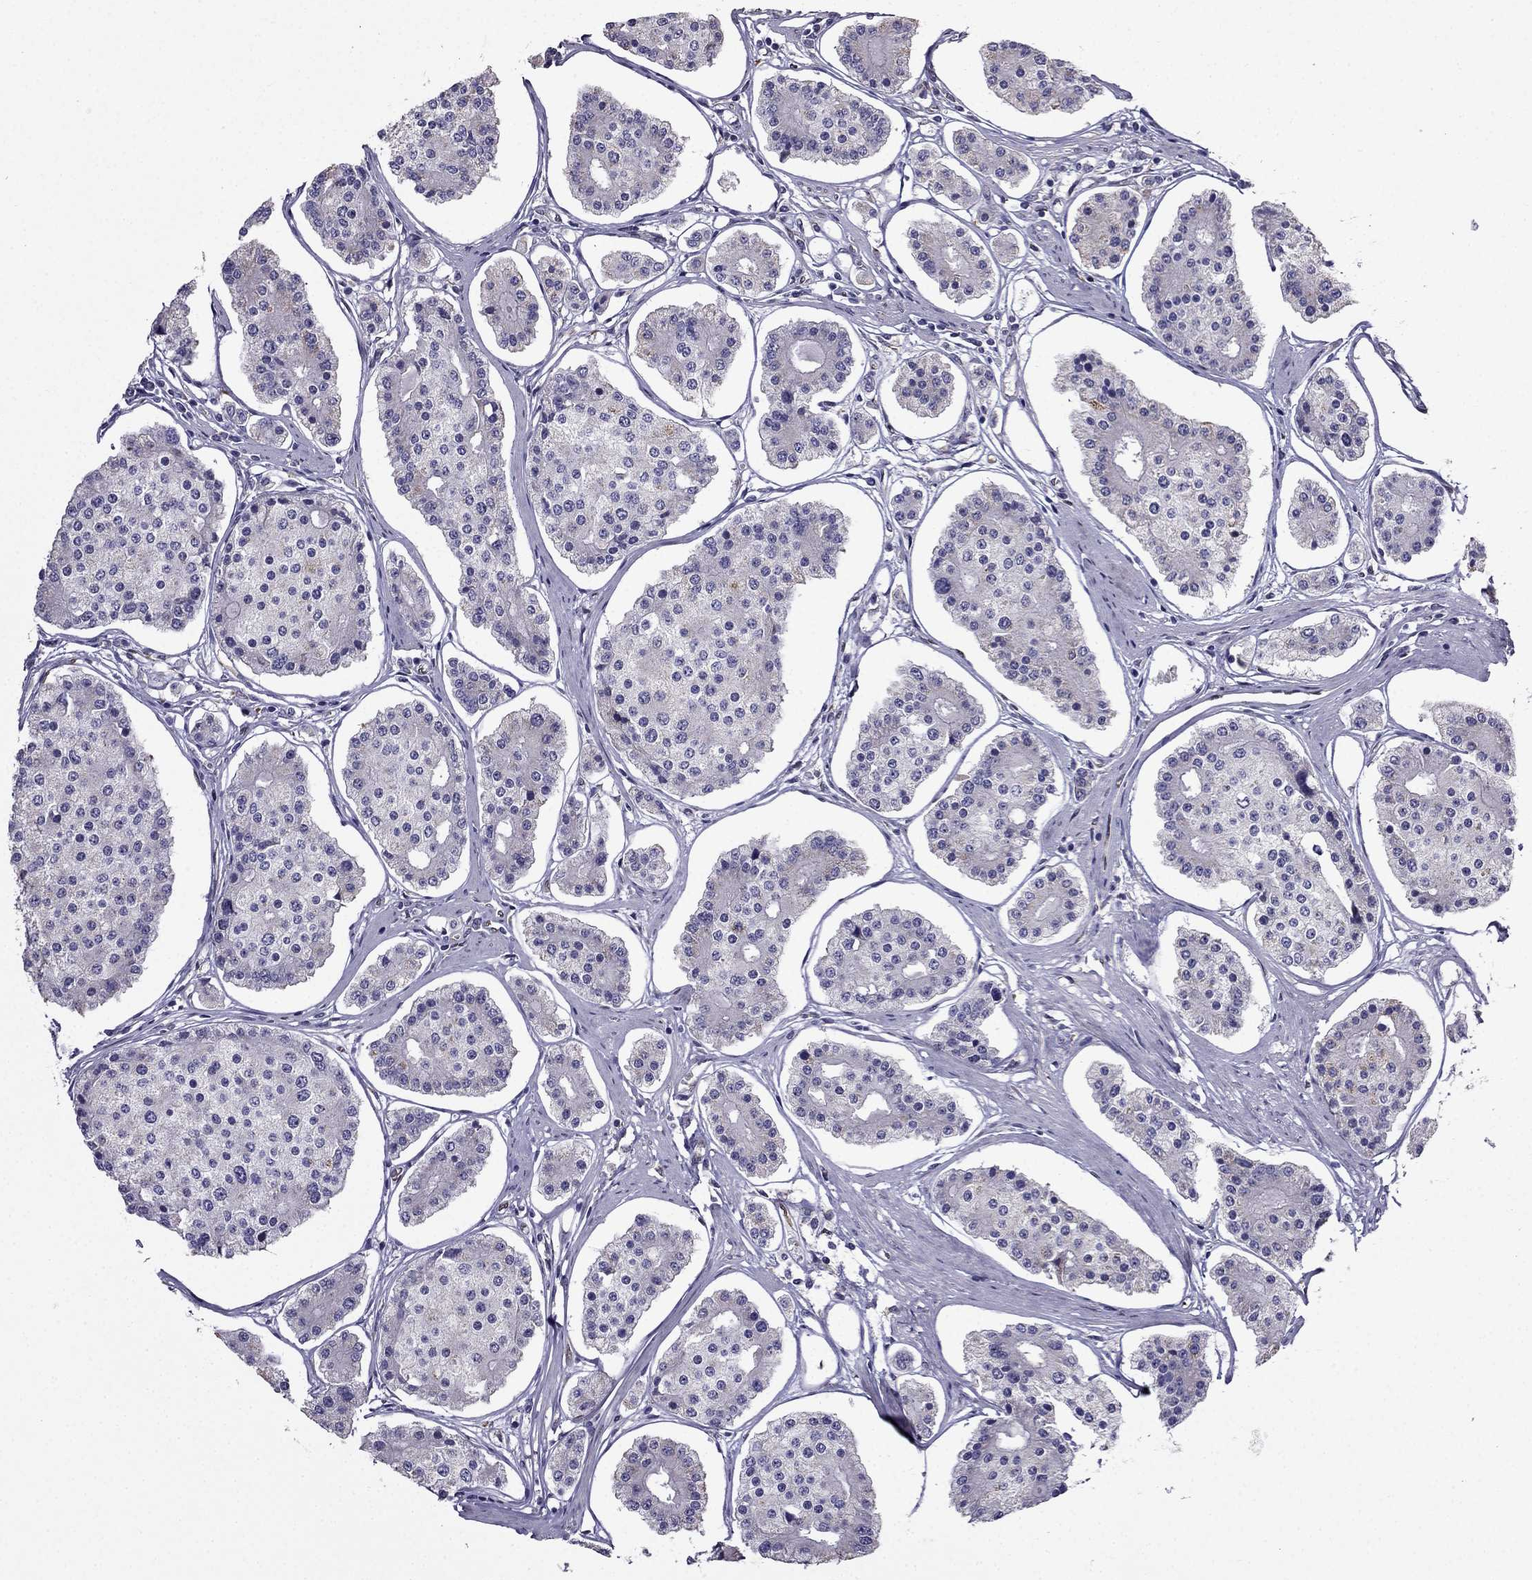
{"staining": {"intensity": "negative", "quantity": "none", "location": "none"}, "tissue": "carcinoid", "cell_type": "Tumor cells", "image_type": "cancer", "snomed": [{"axis": "morphology", "description": "Carcinoid, malignant, NOS"}, {"axis": "topography", "description": "Small intestine"}], "caption": "Human carcinoid stained for a protein using IHC demonstrates no expression in tumor cells.", "gene": "IKBIP", "patient": {"sex": "female", "age": 65}}